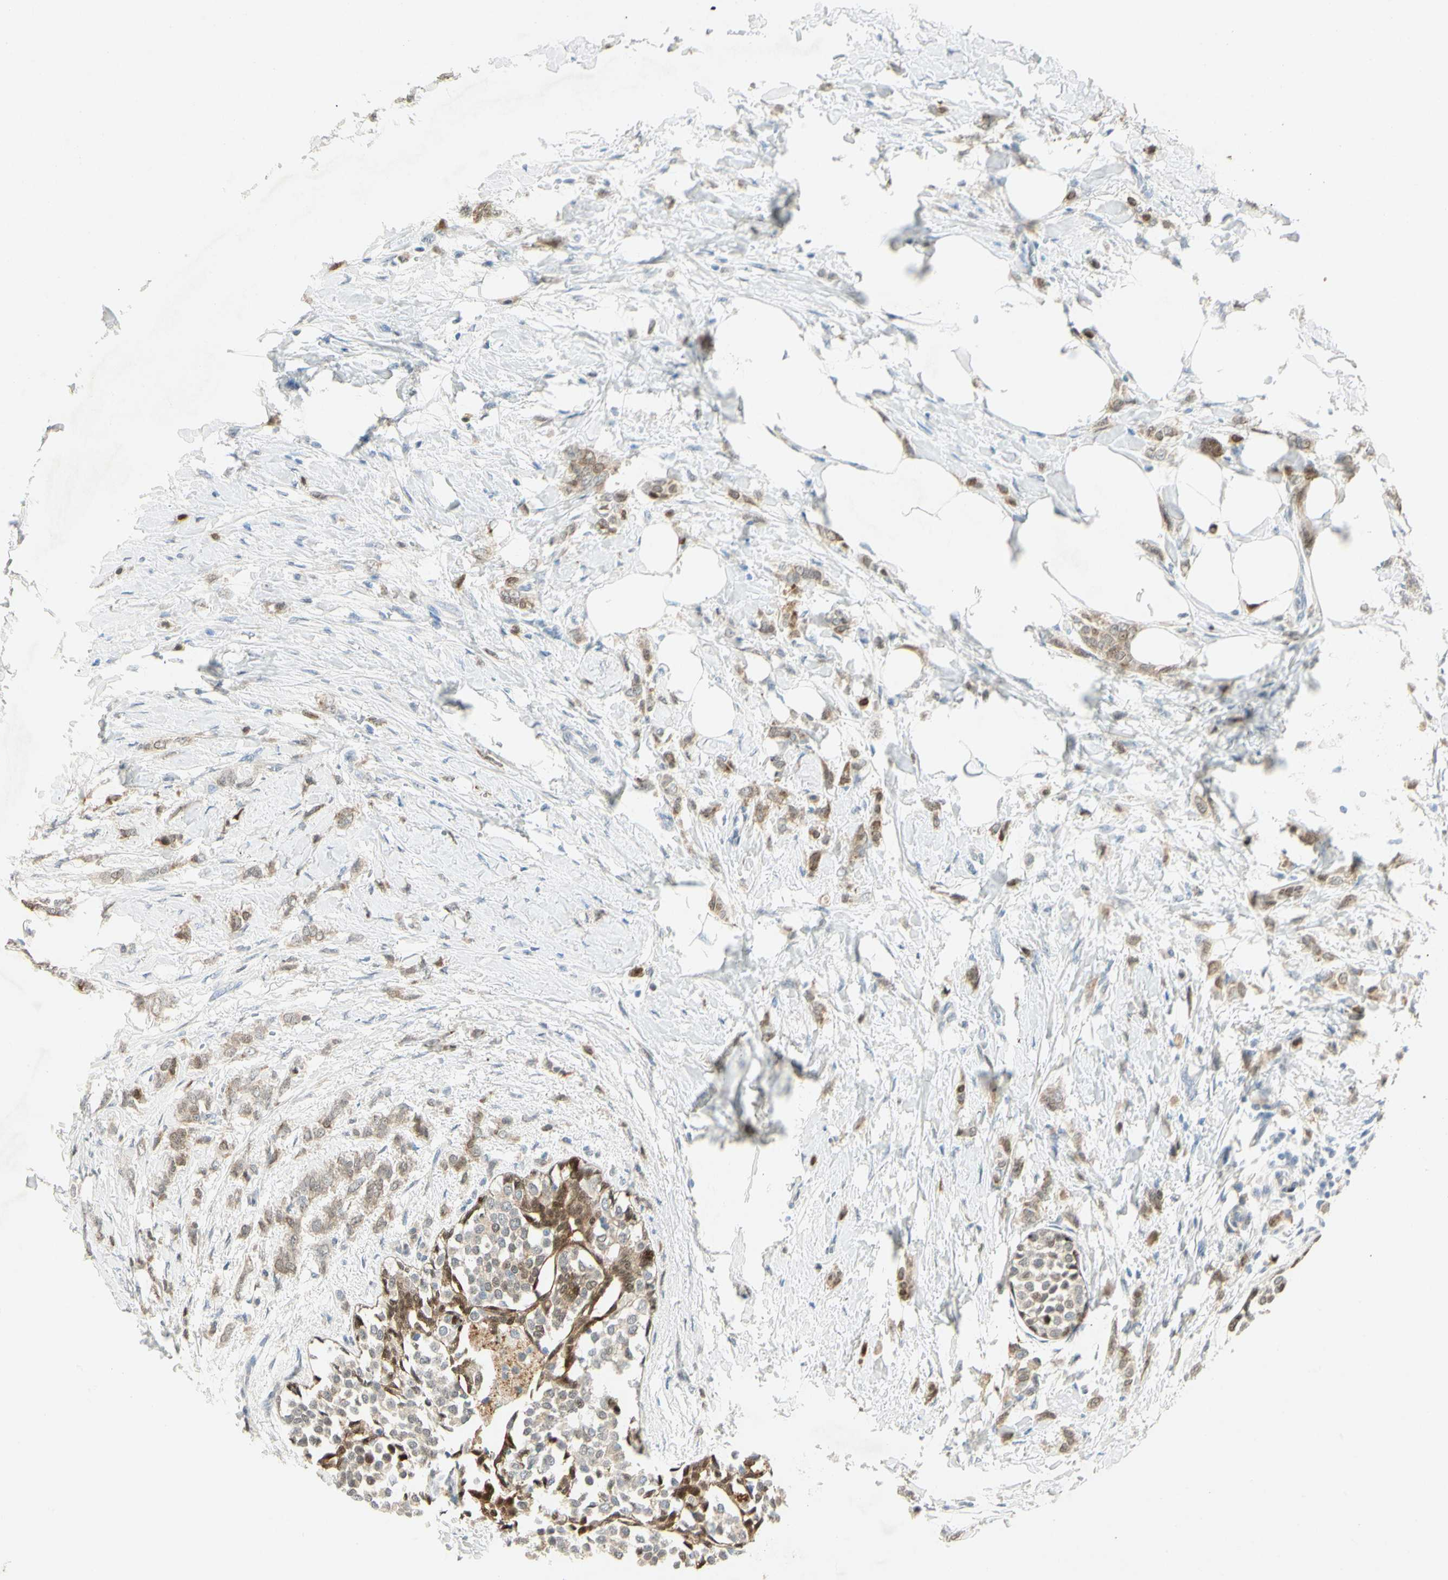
{"staining": {"intensity": "moderate", "quantity": "25%-75%", "location": "cytoplasmic/membranous"}, "tissue": "breast cancer", "cell_type": "Tumor cells", "image_type": "cancer", "snomed": [{"axis": "morphology", "description": "Lobular carcinoma, in situ"}, {"axis": "morphology", "description": "Lobular carcinoma"}, {"axis": "topography", "description": "Breast"}], "caption": "Immunohistochemical staining of breast cancer (lobular carcinoma in situ) exhibits medium levels of moderate cytoplasmic/membranous protein staining in about 25%-75% of tumor cells.", "gene": "HSPA1B", "patient": {"sex": "female", "age": 41}}